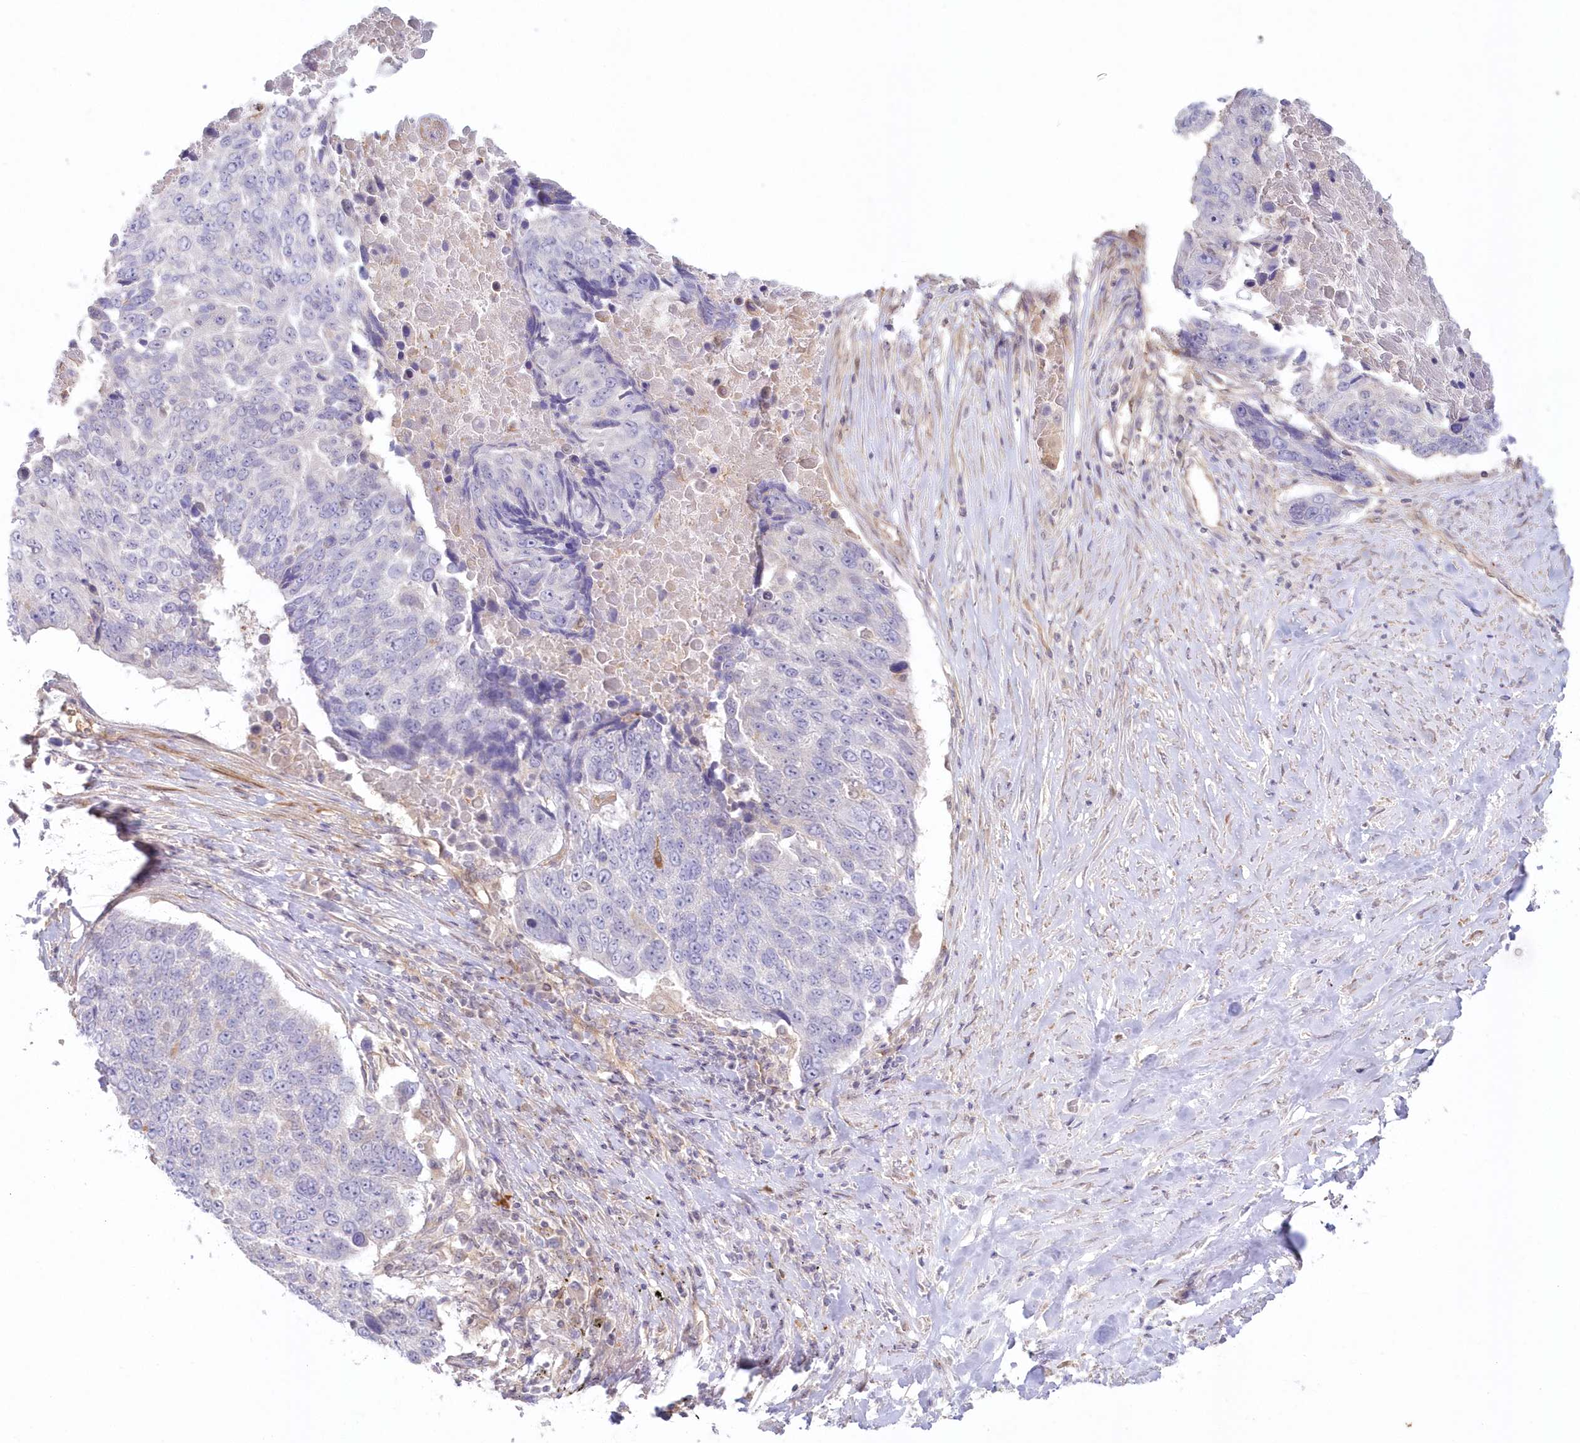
{"staining": {"intensity": "negative", "quantity": "none", "location": "none"}, "tissue": "lung cancer", "cell_type": "Tumor cells", "image_type": "cancer", "snomed": [{"axis": "morphology", "description": "Squamous cell carcinoma, NOS"}, {"axis": "topography", "description": "Lung"}], "caption": "The micrograph shows no significant staining in tumor cells of lung cancer.", "gene": "GBE1", "patient": {"sex": "male", "age": 66}}